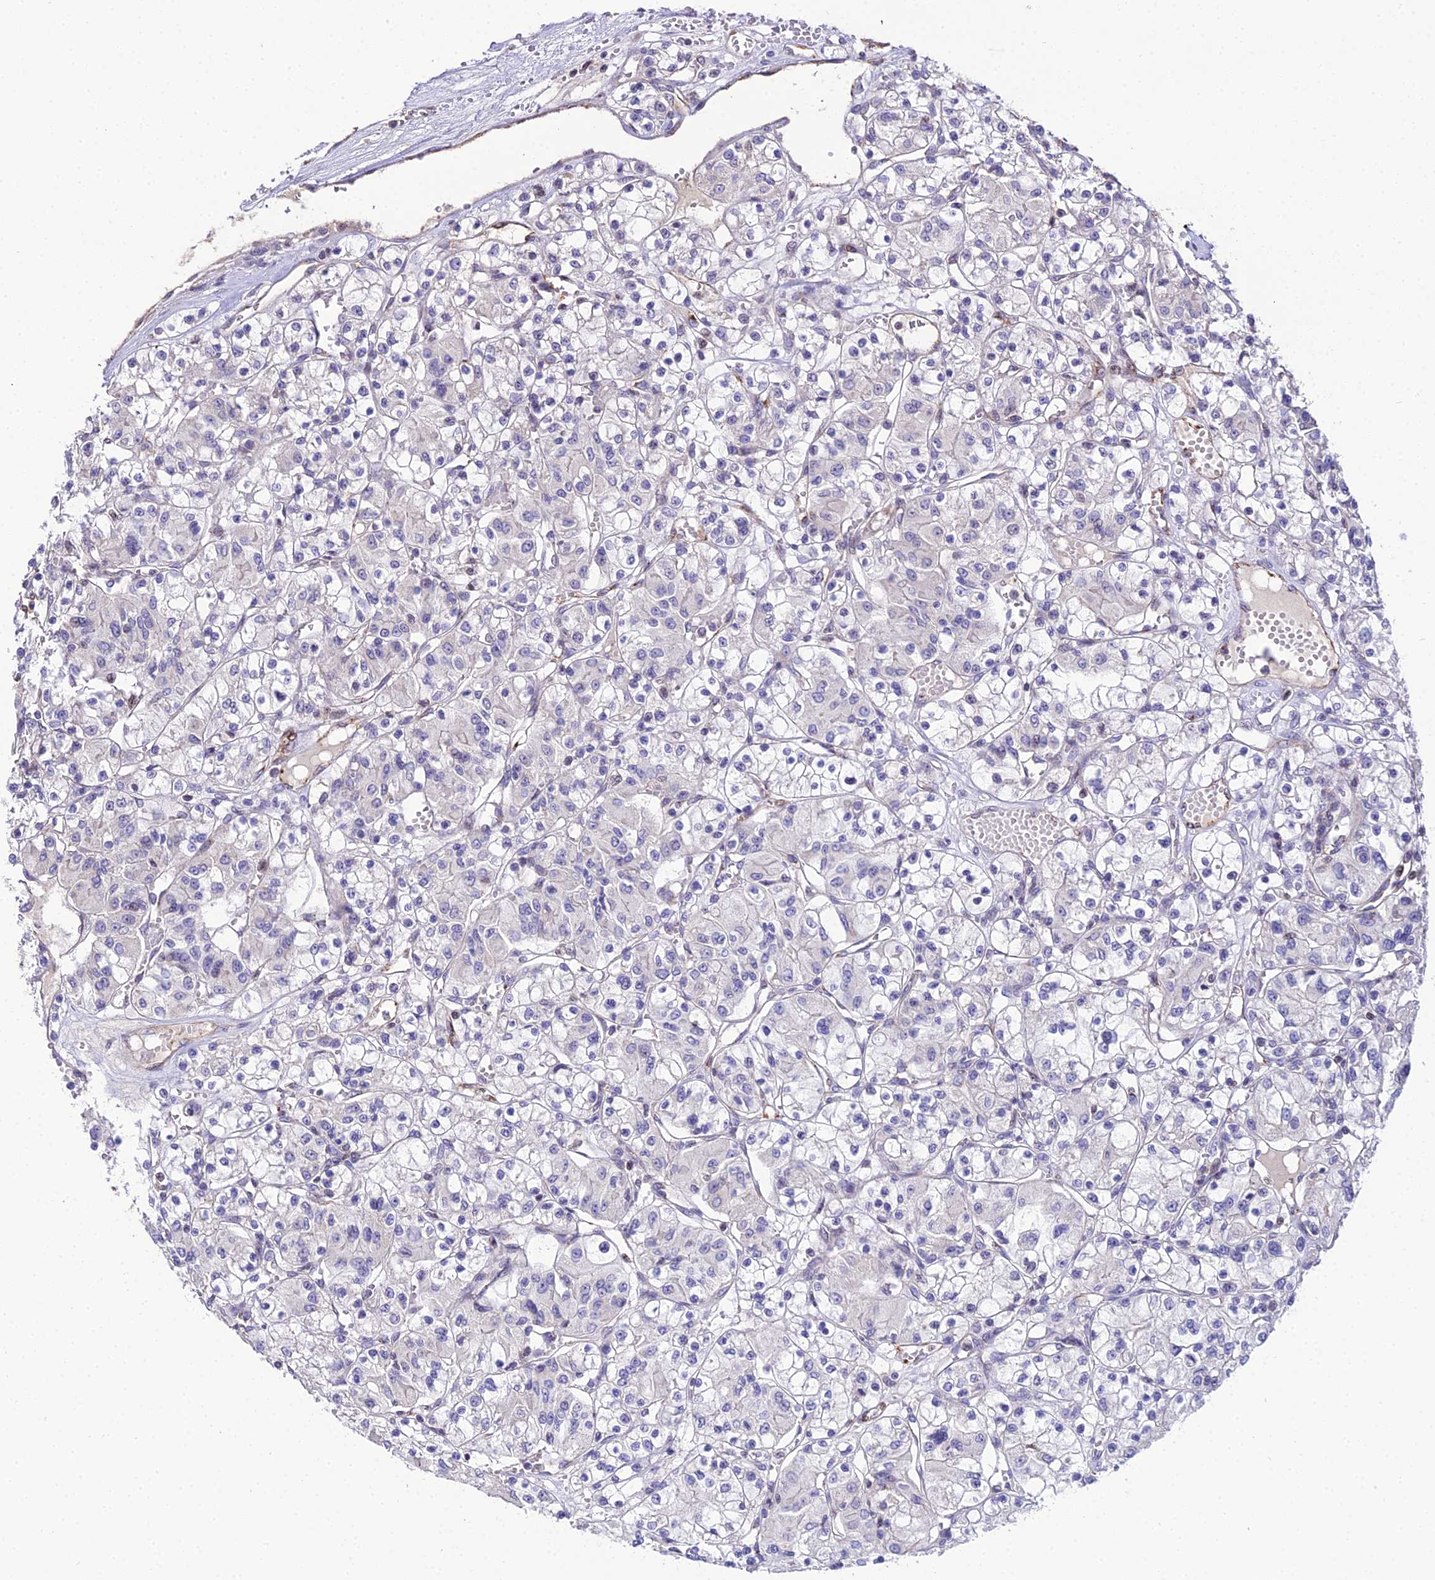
{"staining": {"intensity": "negative", "quantity": "none", "location": "none"}, "tissue": "renal cancer", "cell_type": "Tumor cells", "image_type": "cancer", "snomed": [{"axis": "morphology", "description": "Adenocarcinoma, NOS"}, {"axis": "topography", "description": "Kidney"}], "caption": "IHC of renal cancer (adenocarcinoma) demonstrates no staining in tumor cells. (DAB (3,3'-diaminobenzidine) immunohistochemistry (IHC), high magnification).", "gene": "SHQ1", "patient": {"sex": "female", "age": 59}}